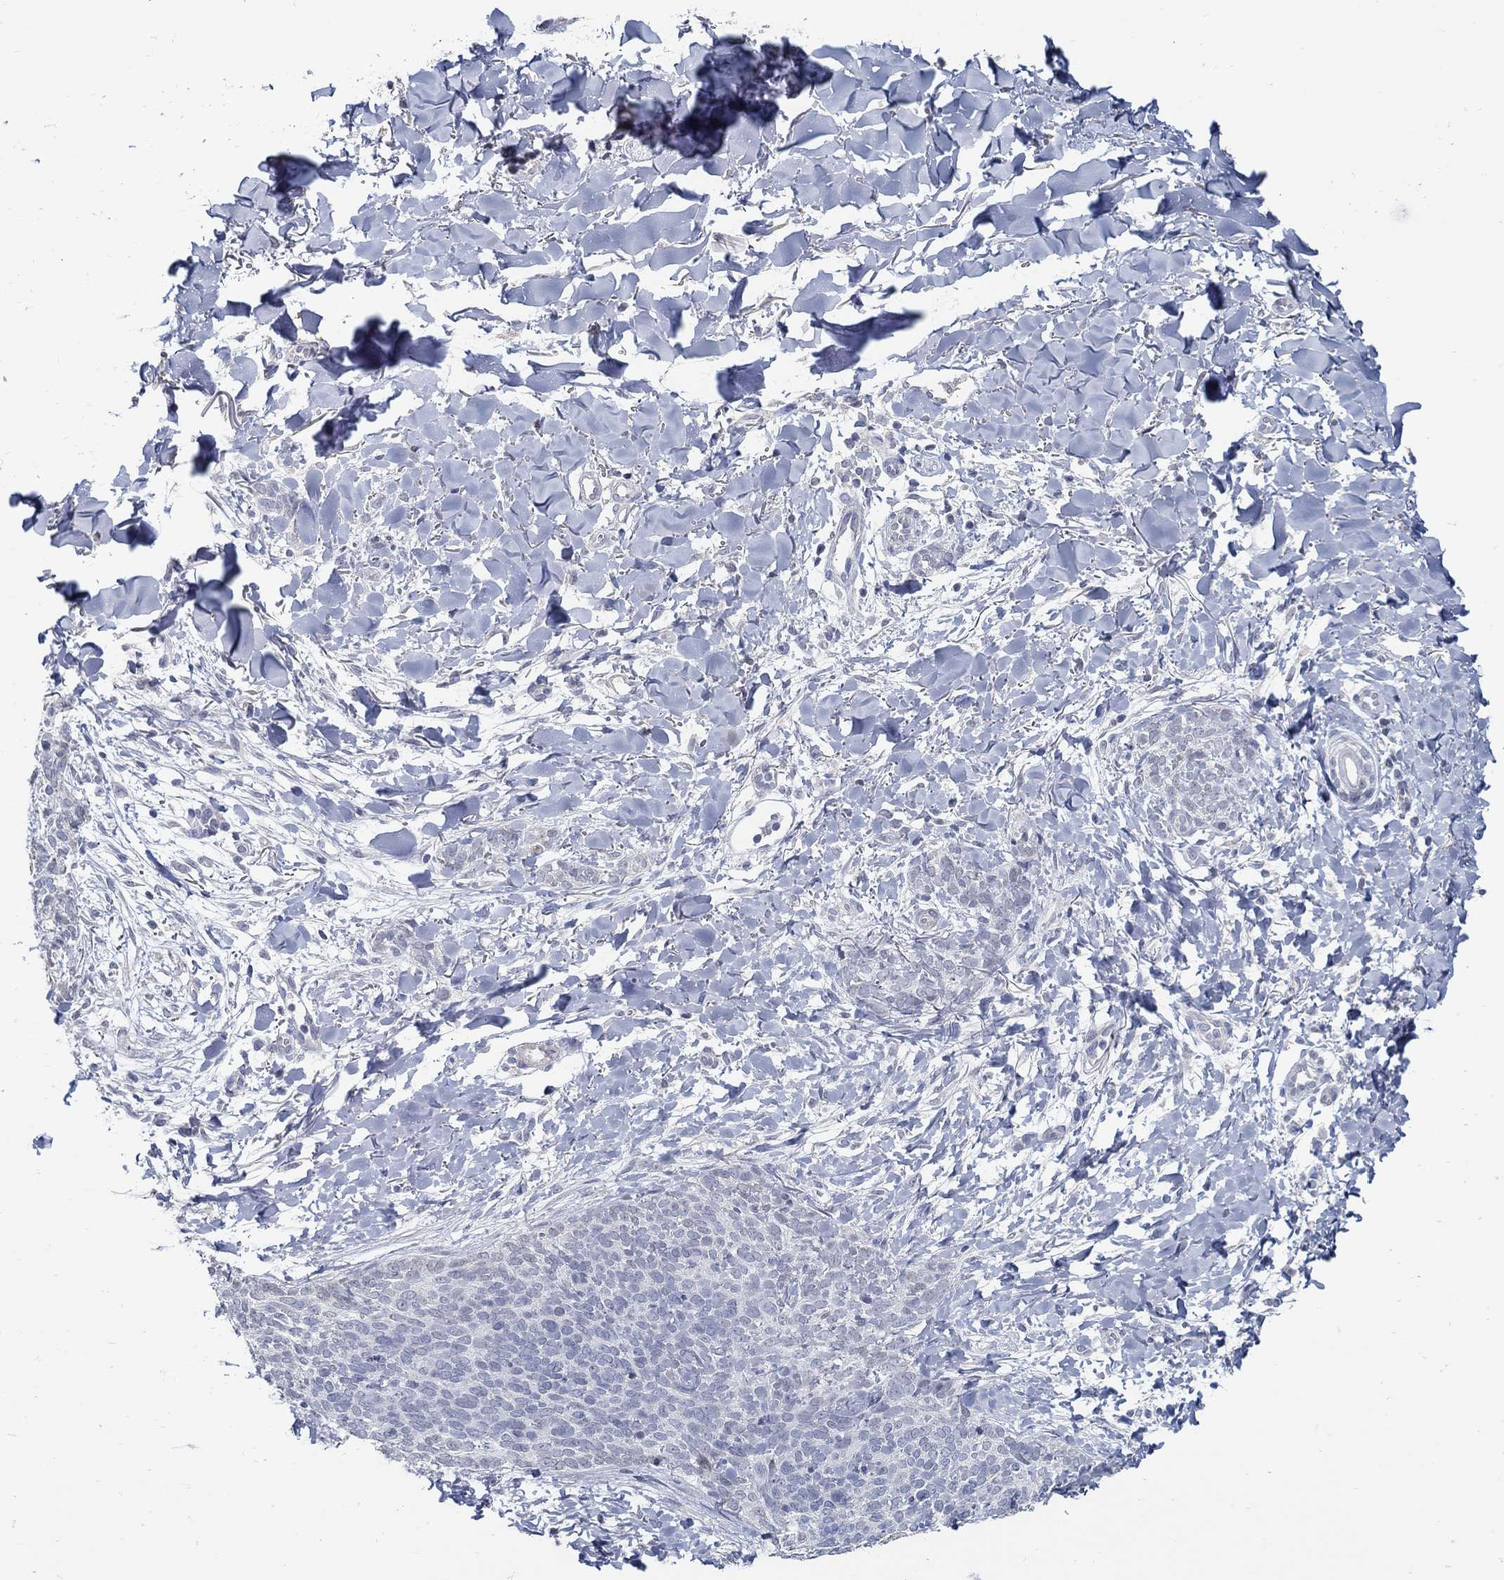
{"staining": {"intensity": "negative", "quantity": "none", "location": "none"}, "tissue": "skin cancer", "cell_type": "Tumor cells", "image_type": "cancer", "snomed": [{"axis": "morphology", "description": "Basal cell carcinoma"}, {"axis": "topography", "description": "Skin"}], "caption": "IHC photomicrograph of skin cancer (basal cell carcinoma) stained for a protein (brown), which shows no expression in tumor cells. (DAB (3,3'-diaminobenzidine) immunohistochemistry (IHC) visualized using brightfield microscopy, high magnification).", "gene": "USP29", "patient": {"sex": "male", "age": 64}}